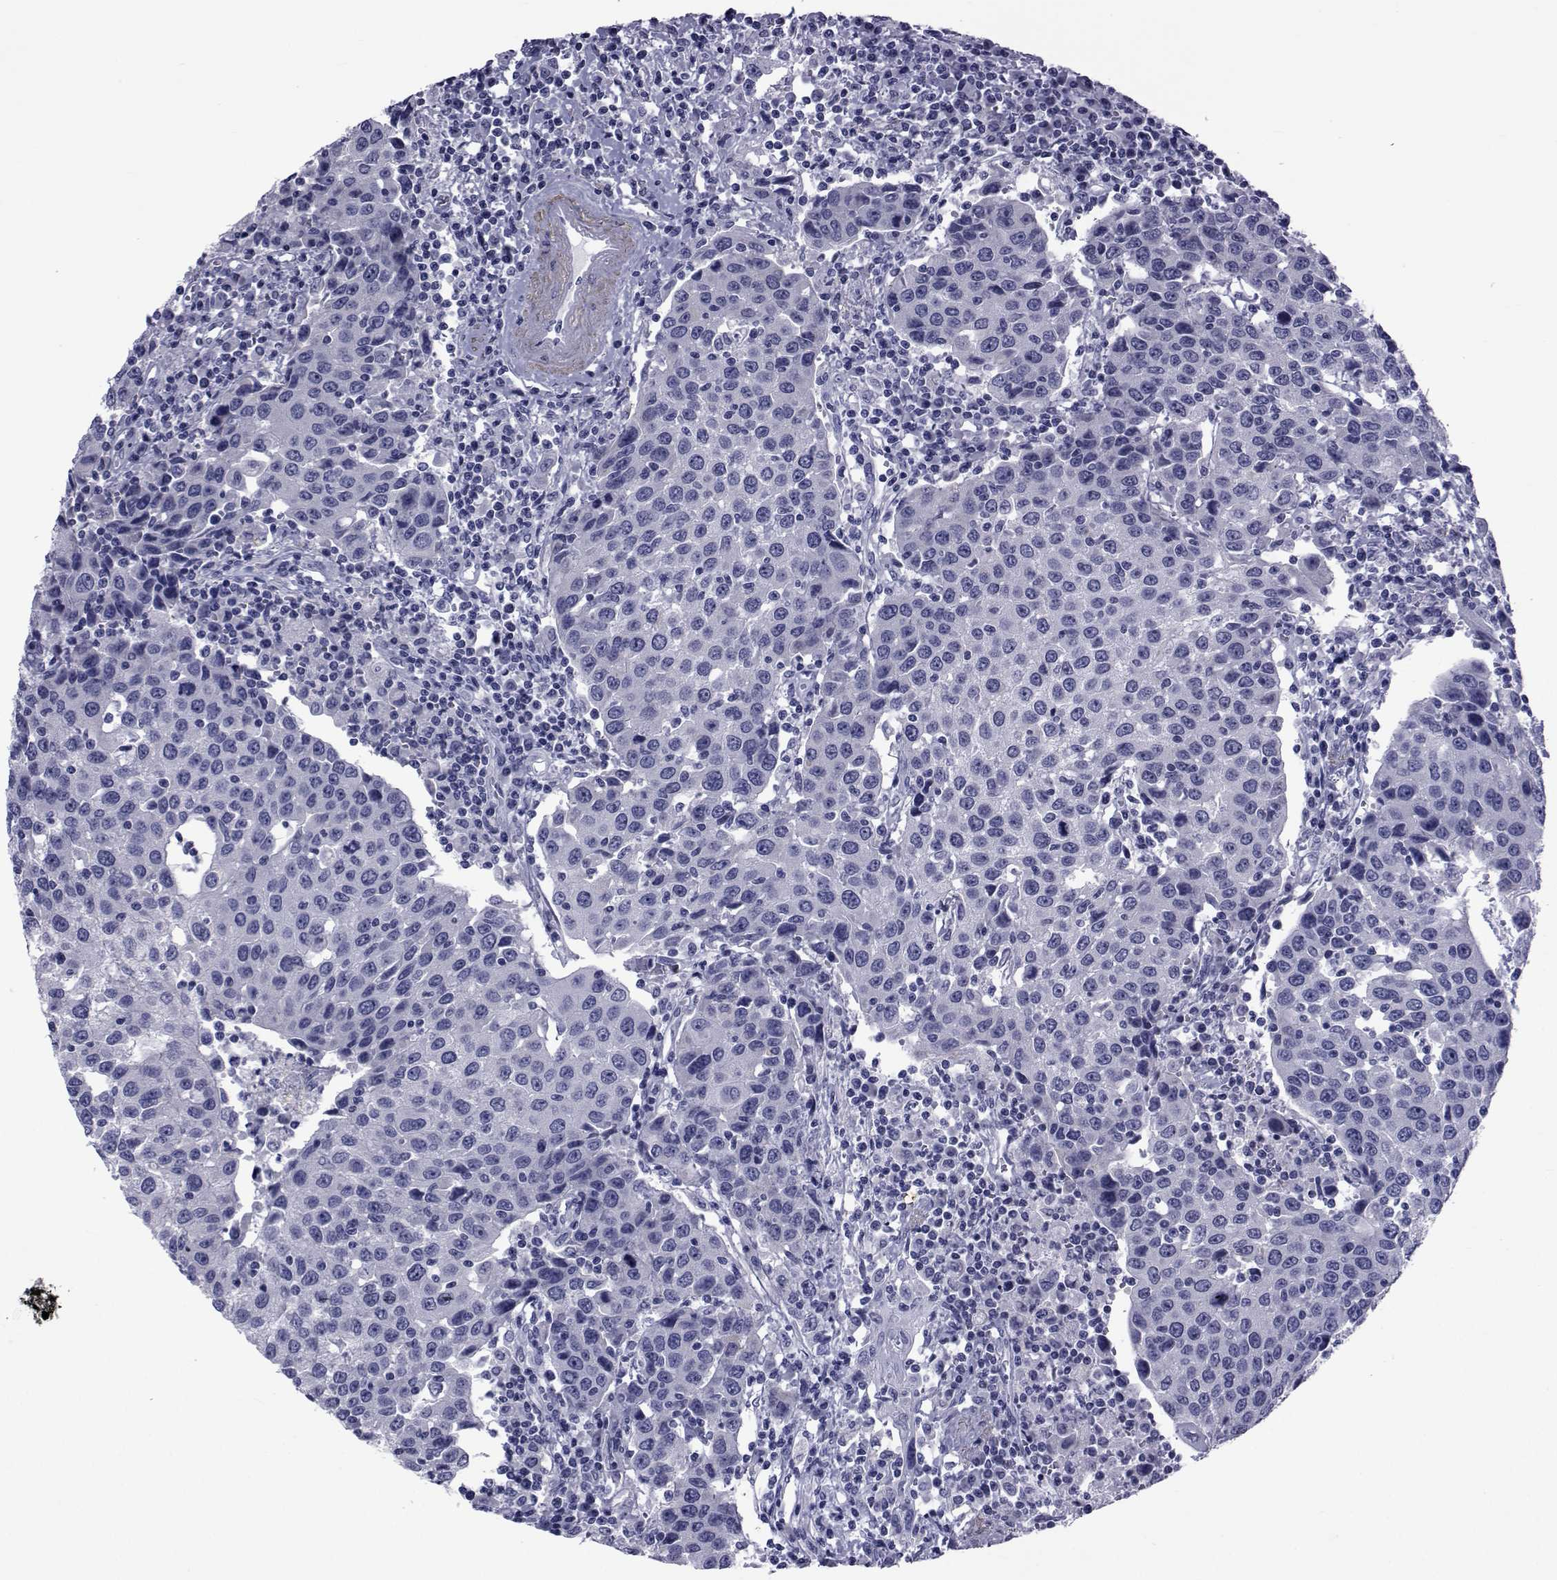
{"staining": {"intensity": "negative", "quantity": "none", "location": "none"}, "tissue": "urothelial cancer", "cell_type": "Tumor cells", "image_type": "cancer", "snomed": [{"axis": "morphology", "description": "Urothelial carcinoma, High grade"}, {"axis": "topography", "description": "Urinary bladder"}], "caption": "This is an immunohistochemistry (IHC) micrograph of human urothelial carcinoma (high-grade). There is no expression in tumor cells.", "gene": "GKAP1", "patient": {"sex": "female", "age": 85}}